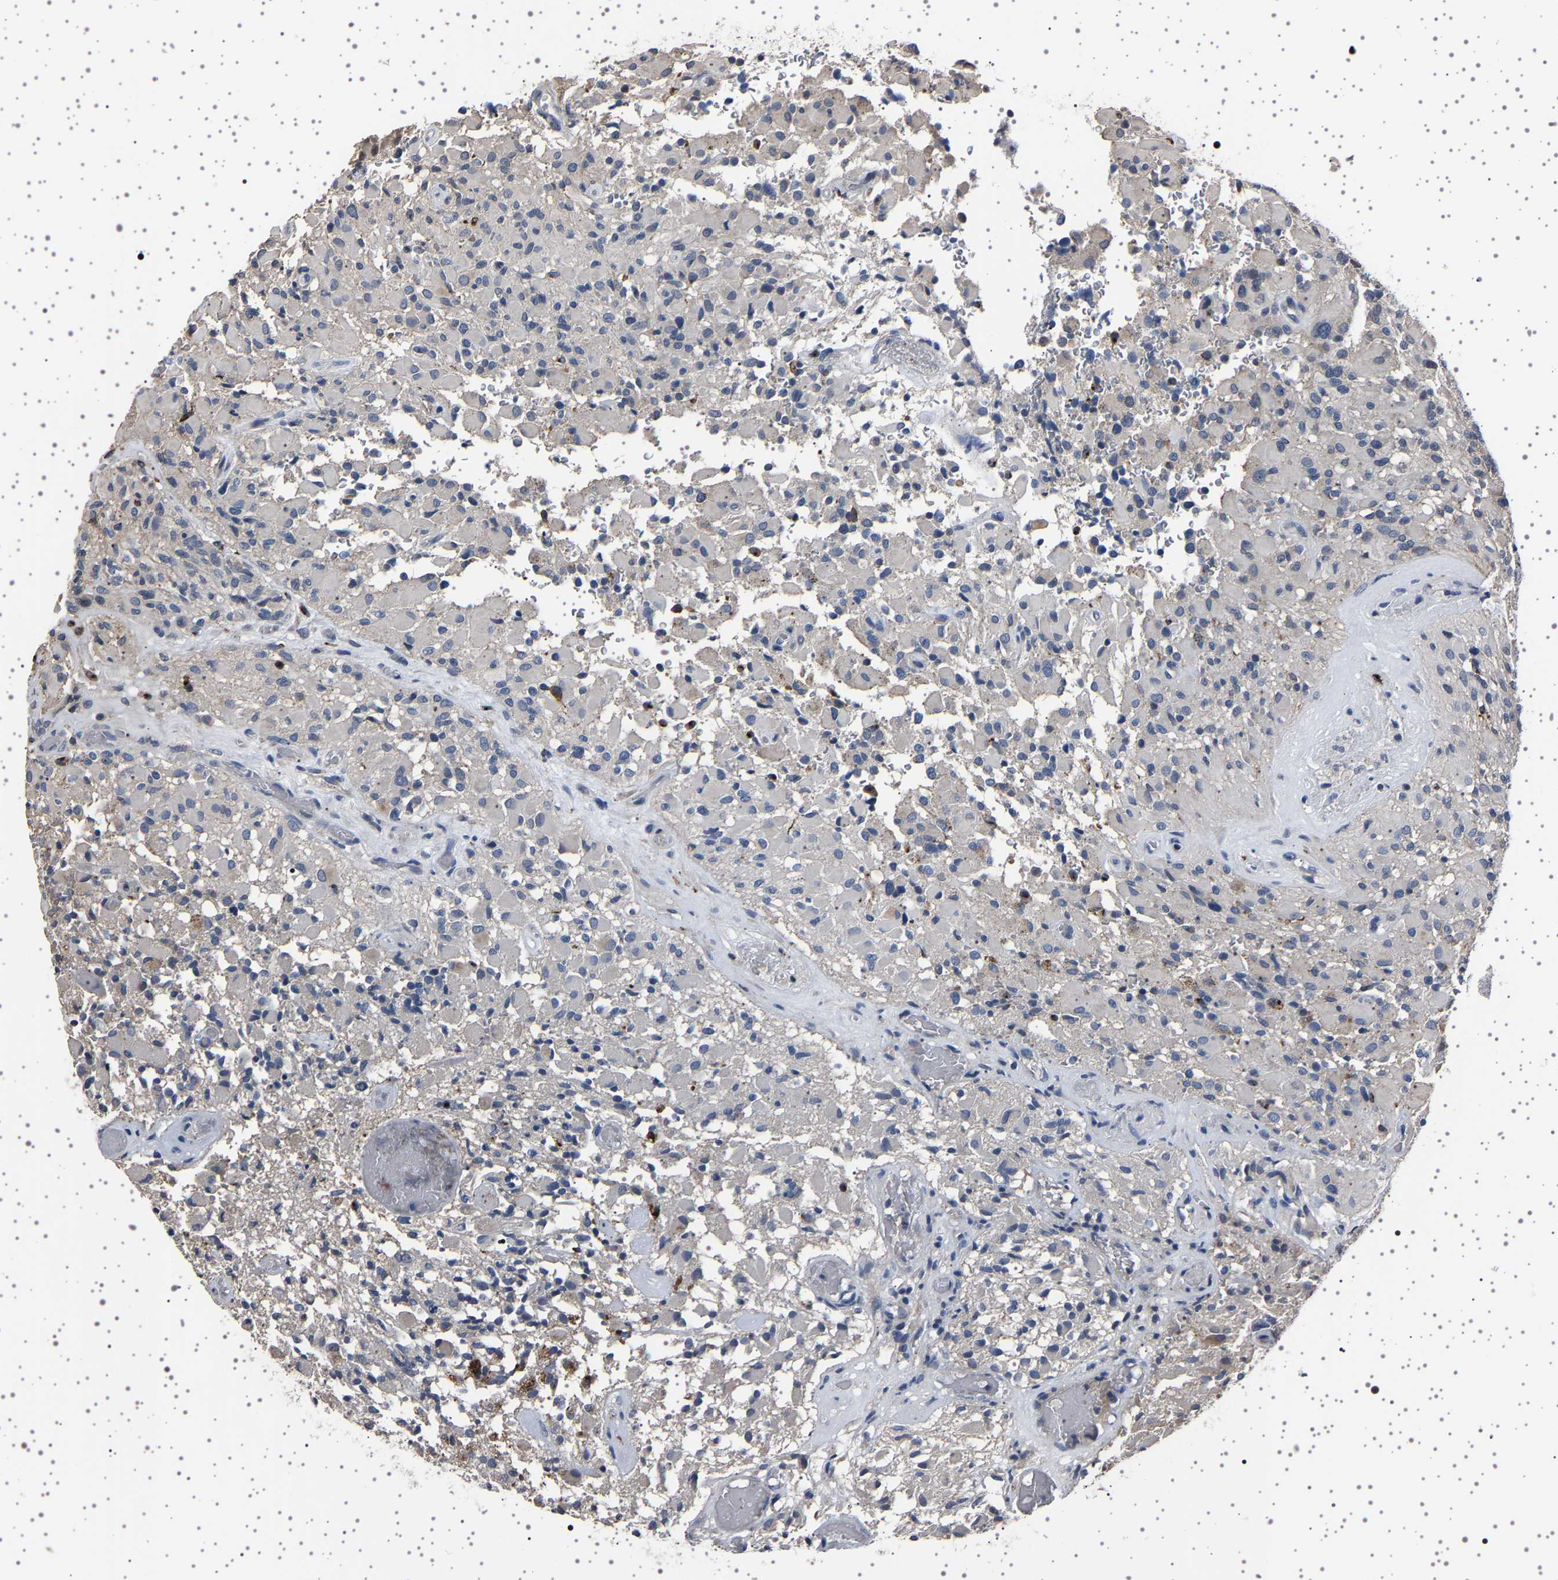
{"staining": {"intensity": "negative", "quantity": "none", "location": "none"}, "tissue": "glioma", "cell_type": "Tumor cells", "image_type": "cancer", "snomed": [{"axis": "morphology", "description": "Glioma, malignant, High grade"}, {"axis": "topography", "description": "Brain"}], "caption": "Histopathology image shows no protein expression in tumor cells of high-grade glioma (malignant) tissue.", "gene": "IL10RB", "patient": {"sex": "male", "age": 71}}